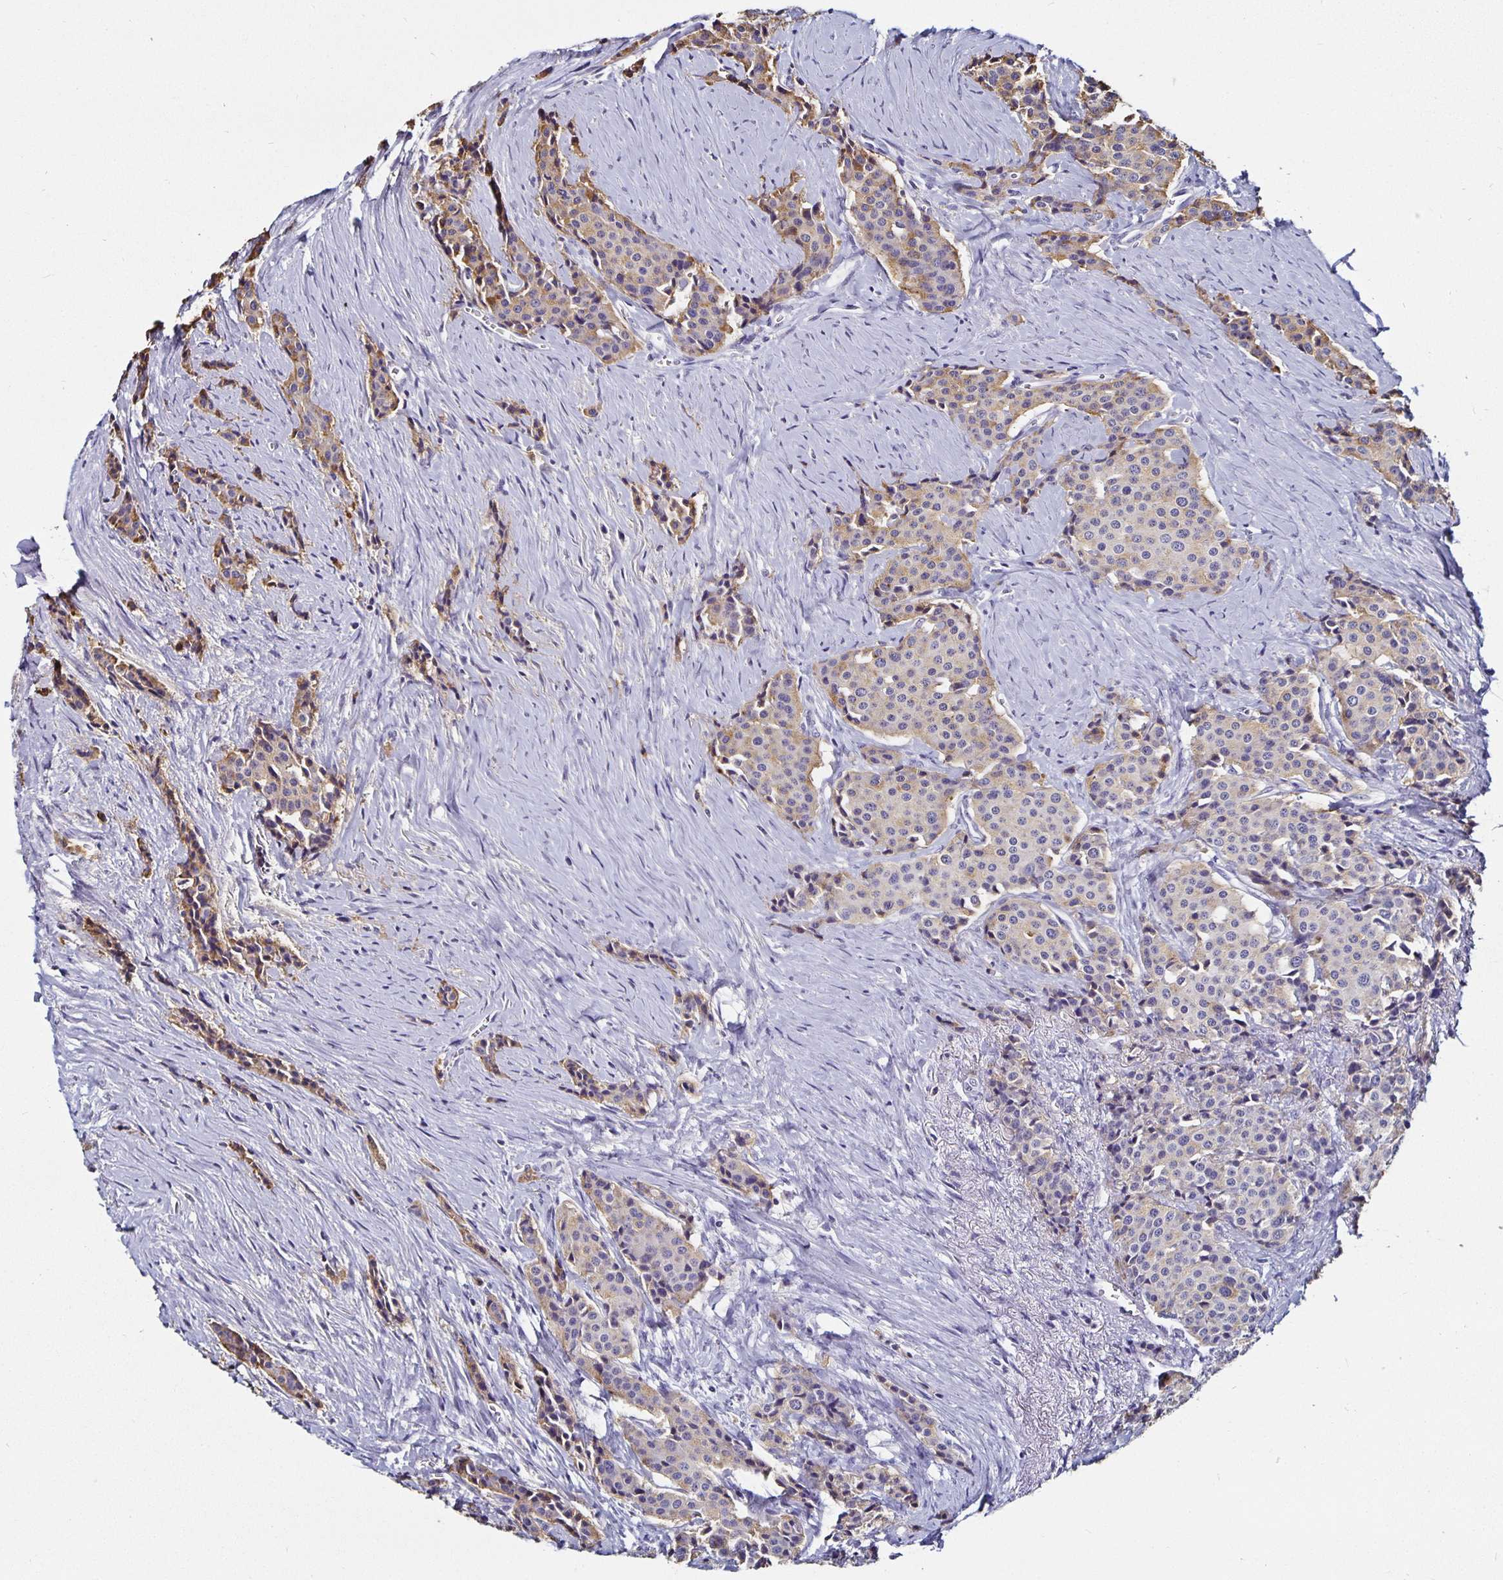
{"staining": {"intensity": "weak", "quantity": "25%-75%", "location": "cytoplasmic/membranous"}, "tissue": "carcinoid", "cell_type": "Tumor cells", "image_type": "cancer", "snomed": [{"axis": "morphology", "description": "Carcinoid, malignant, NOS"}, {"axis": "topography", "description": "Small intestine"}], "caption": "Immunohistochemistry (IHC) image of neoplastic tissue: human malignant carcinoid stained using immunohistochemistry displays low levels of weak protein expression localized specifically in the cytoplasmic/membranous of tumor cells, appearing as a cytoplasmic/membranous brown color.", "gene": "TTR", "patient": {"sex": "male", "age": 73}}